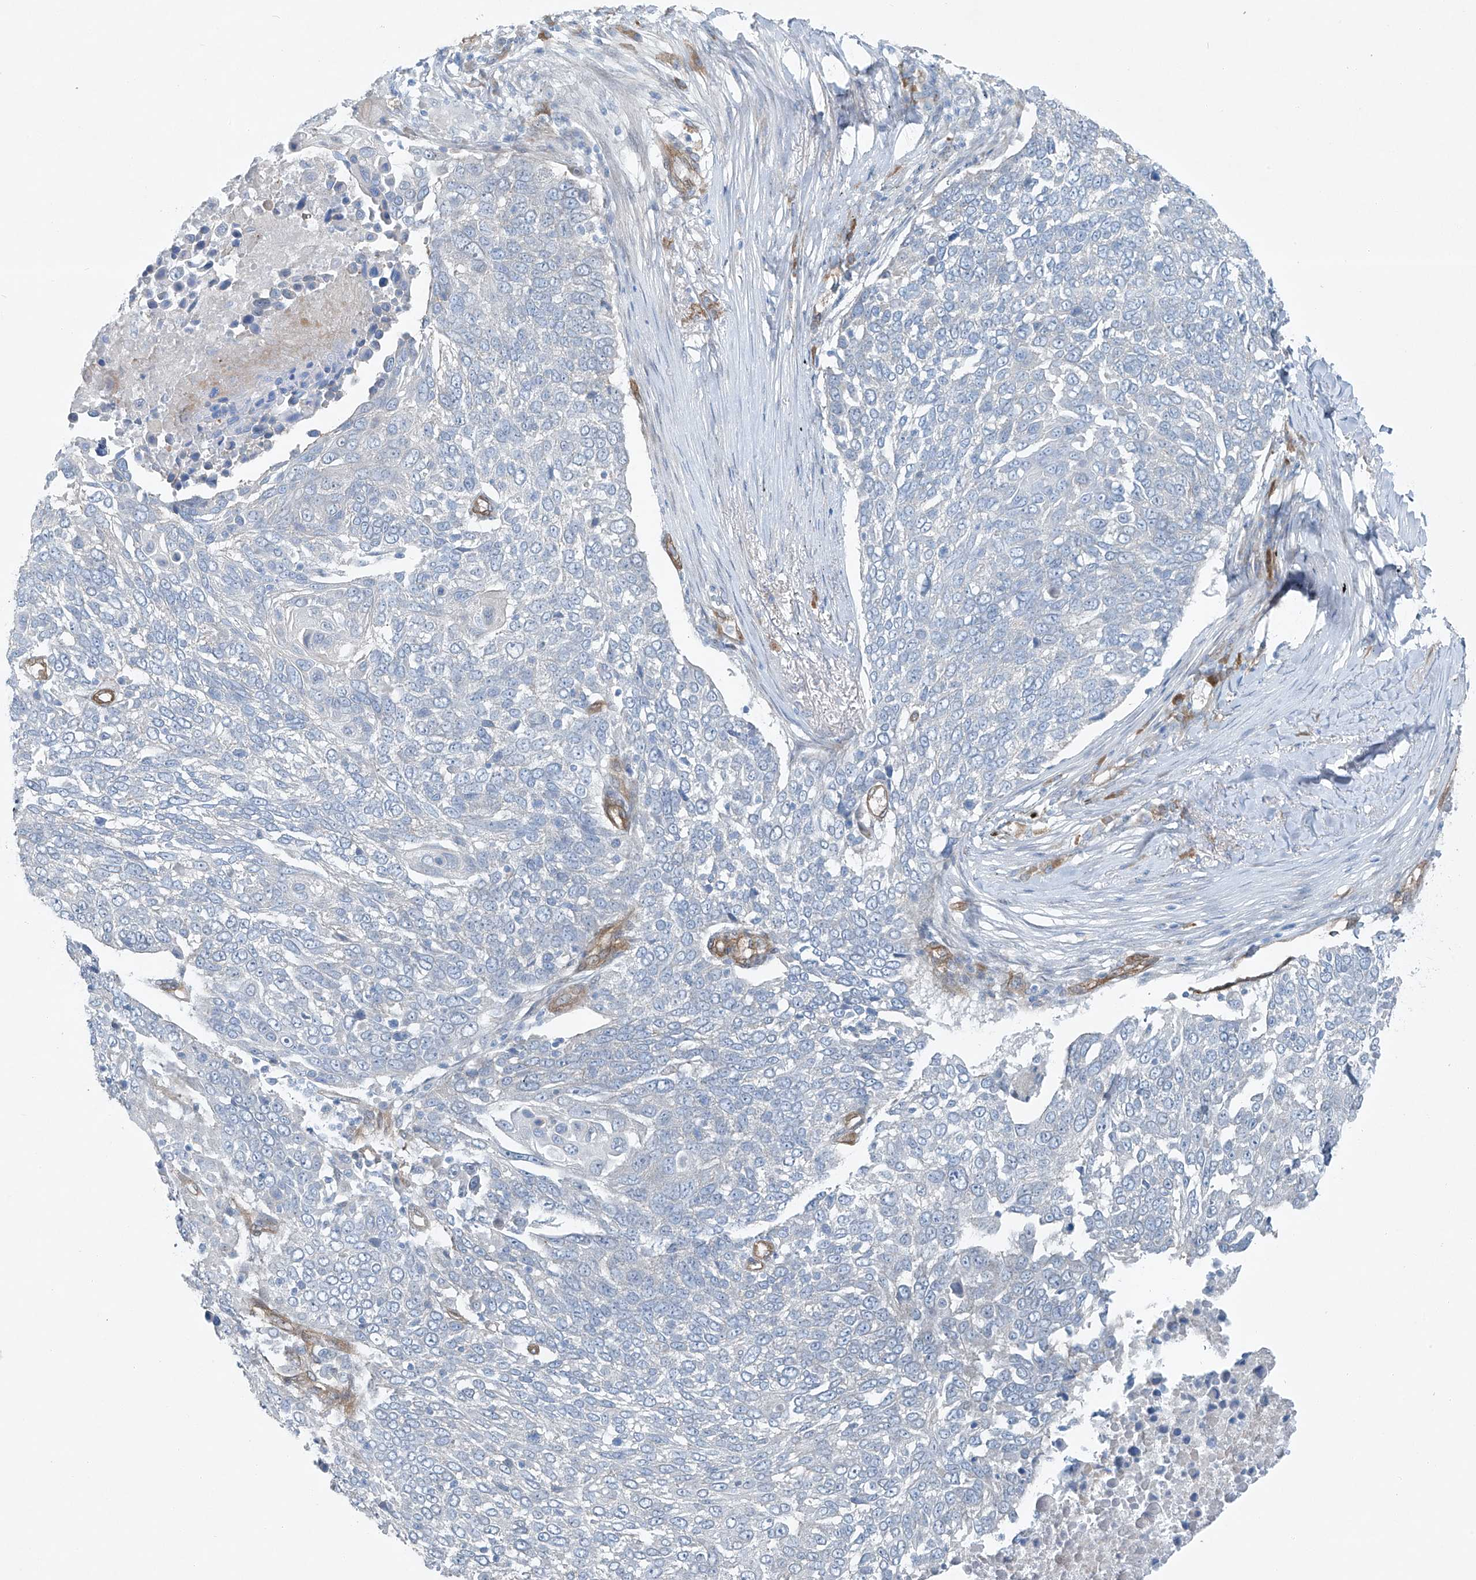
{"staining": {"intensity": "negative", "quantity": "none", "location": "none"}, "tissue": "lung cancer", "cell_type": "Tumor cells", "image_type": "cancer", "snomed": [{"axis": "morphology", "description": "Squamous cell carcinoma, NOS"}, {"axis": "topography", "description": "Lung"}], "caption": "Tumor cells show no significant positivity in lung squamous cell carcinoma.", "gene": "TNS2", "patient": {"sex": "male", "age": 66}}